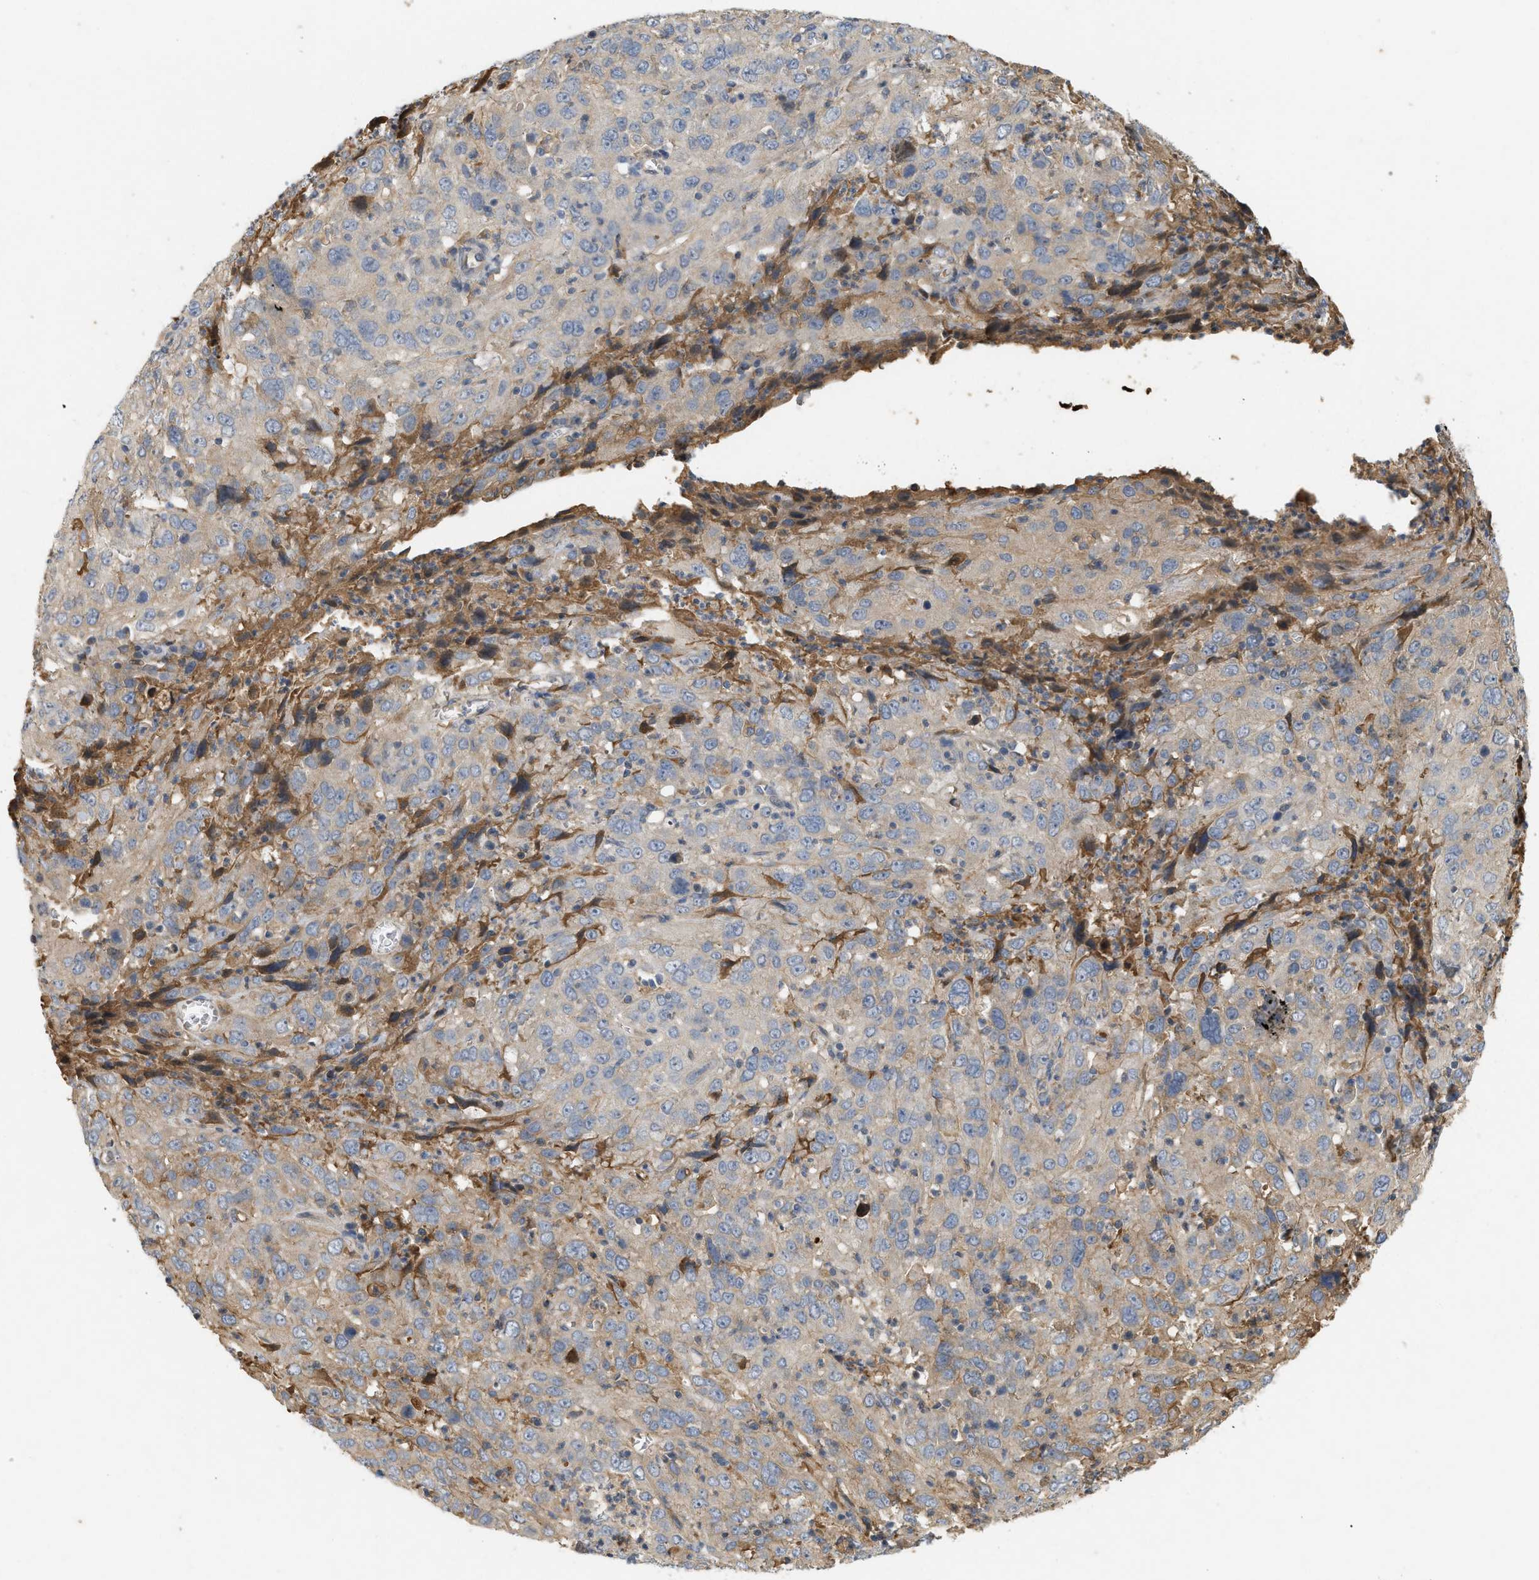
{"staining": {"intensity": "negative", "quantity": "none", "location": "none"}, "tissue": "cervical cancer", "cell_type": "Tumor cells", "image_type": "cancer", "snomed": [{"axis": "morphology", "description": "Squamous cell carcinoma, NOS"}, {"axis": "topography", "description": "Cervix"}], "caption": "Immunohistochemistry (IHC) histopathology image of neoplastic tissue: human squamous cell carcinoma (cervical) stained with DAB reveals no significant protein positivity in tumor cells.", "gene": "F8", "patient": {"sex": "female", "age": 32}}